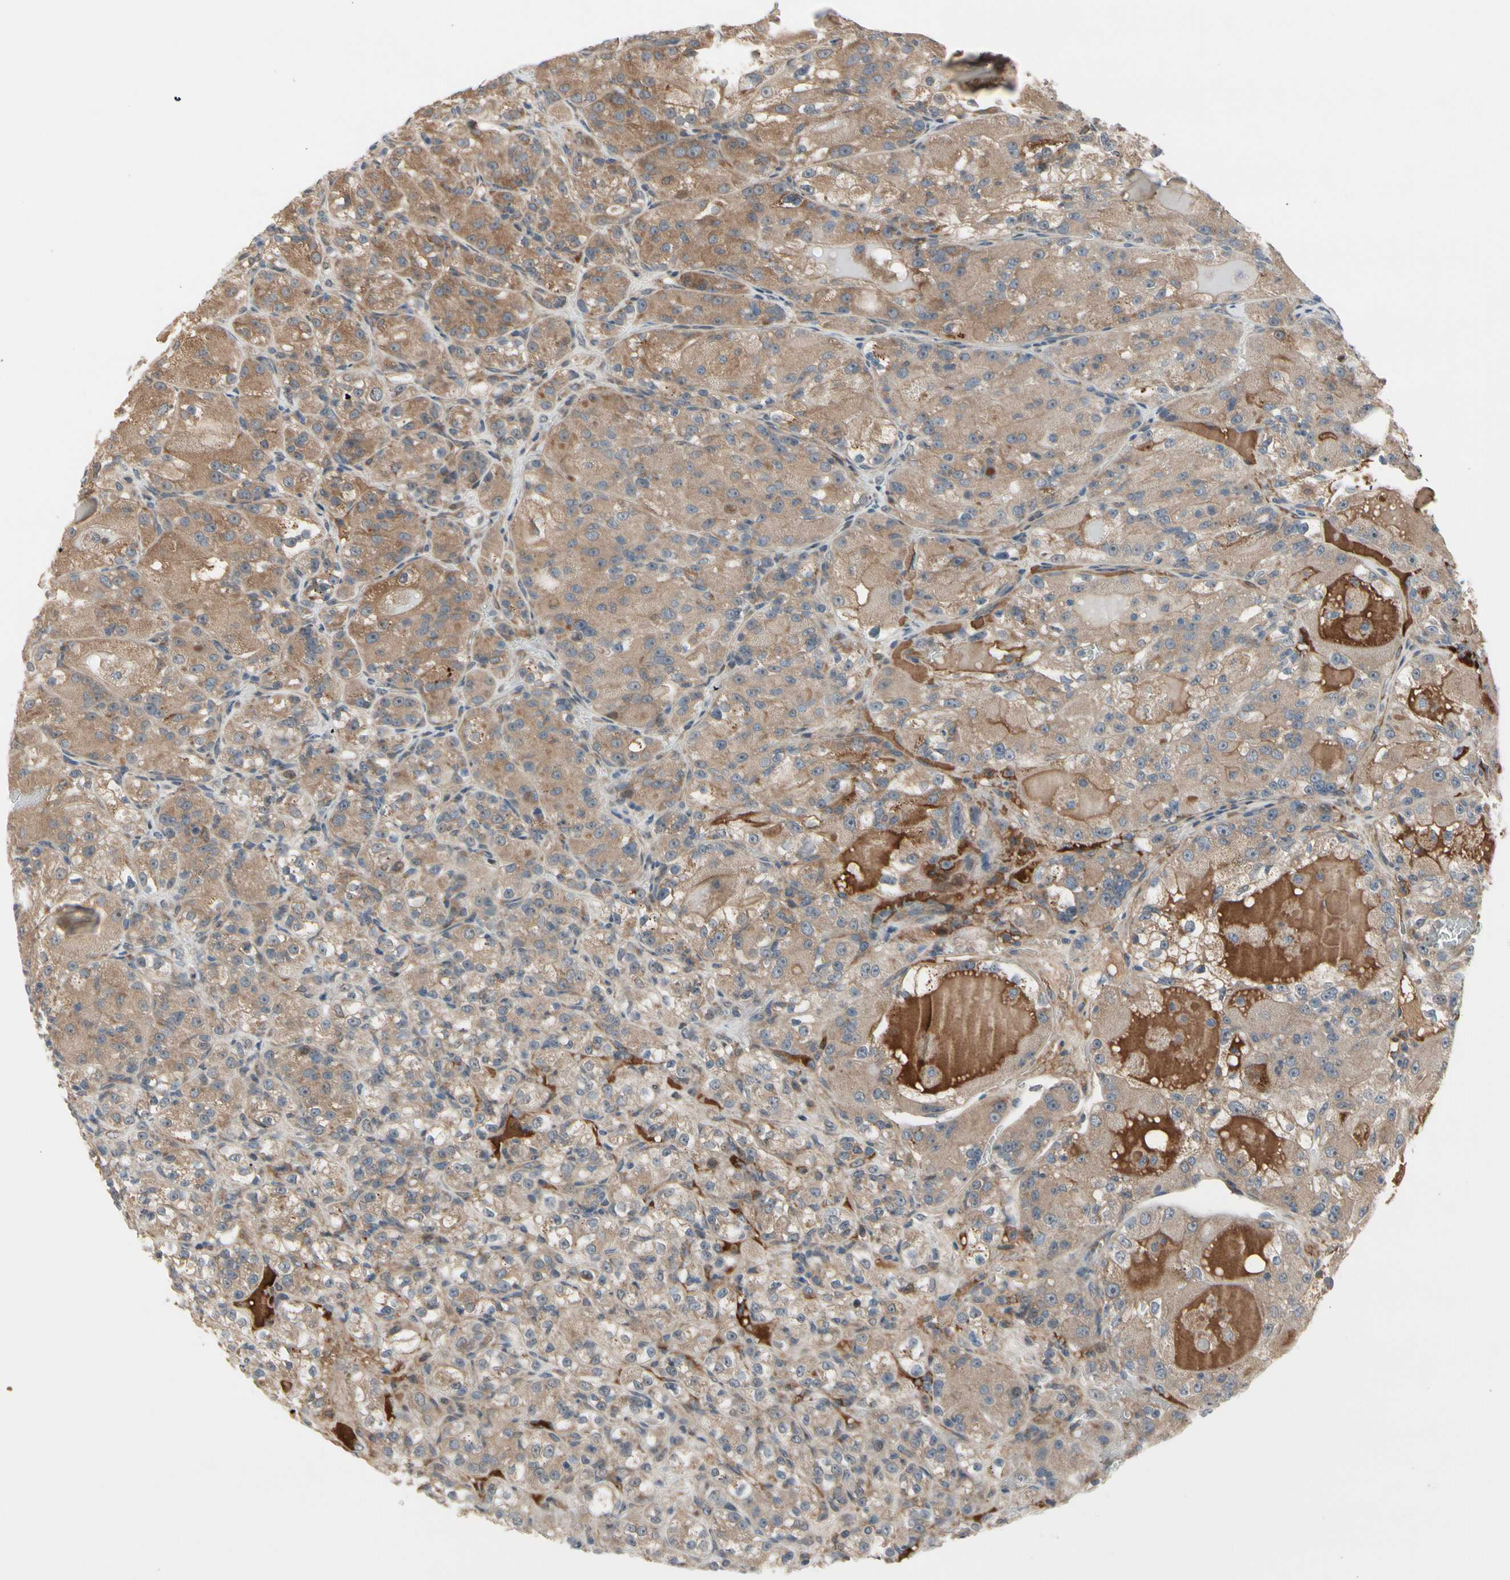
{"staining": {"intensity": "weak", "quantity": ">75%", "location": "cytoplasmic/membranous"}, "tissue": "renal cancer", "cell_type": "Tumor cells", "image_type": "cancer", "snomed": [{"axis": "morphology", "description": "Normal tissue, NOS"}, {"axis": "morphology", "description": "Adenocarcinoma, NOS"}, {"axis": "topography", "description": "Kidney"}], "caption": "The photomicrograph exhibits staining of renal adenocarcinoma, revealing weak cytoplasmic/membranous protein staining (brown color) within tumor cells. The protein of interest is shown in brown color, while the nuclei are stained blue.", "gene": "SNX29", "patient": {"sex": "male", "age": 61}}